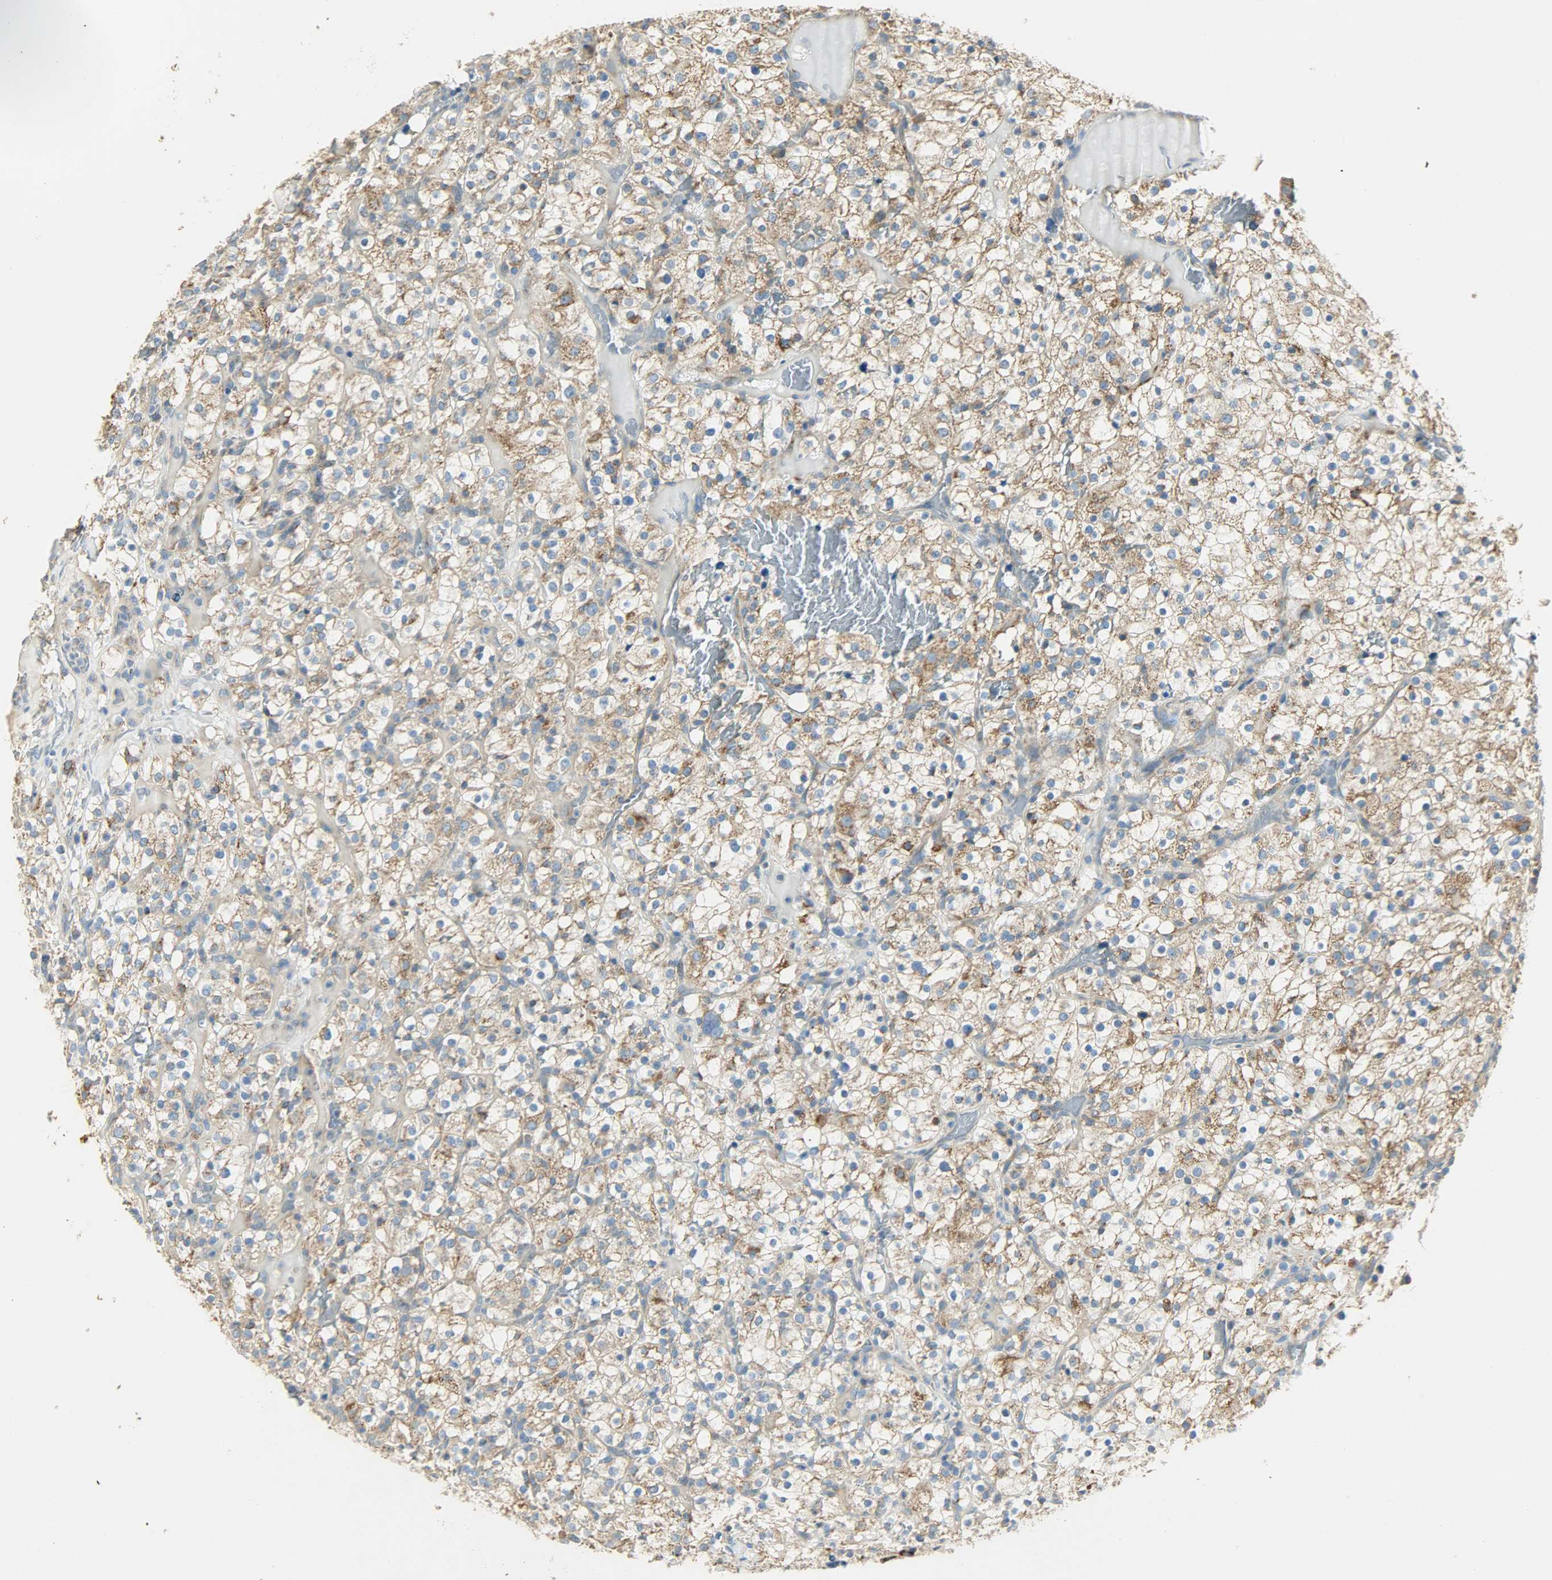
{"staining": {"intensity": "moderate", "quantity": ">75%", "location": "cytoplasmic/membranous"}, "tissue": "renal cancer", "cell_type": "Tumor cells", "image_type": "cancer", "snomed": [{"axis": "morphology", "description": "Normal tissue, NOS"}, {"axis": "morphology", "description": "Adenocarcinoma, NOS"}, {"axis": "topography", "description": "Kidney"}], "caption": "Protein staining by immunohistochemistry exhibits moderate cytoplasmic/membranous positivity in about >75% of tumor cells in renal cancer (adenocarcinoma).", "gene": "NNT", "patient": {"sex": "female", "age": 72}}